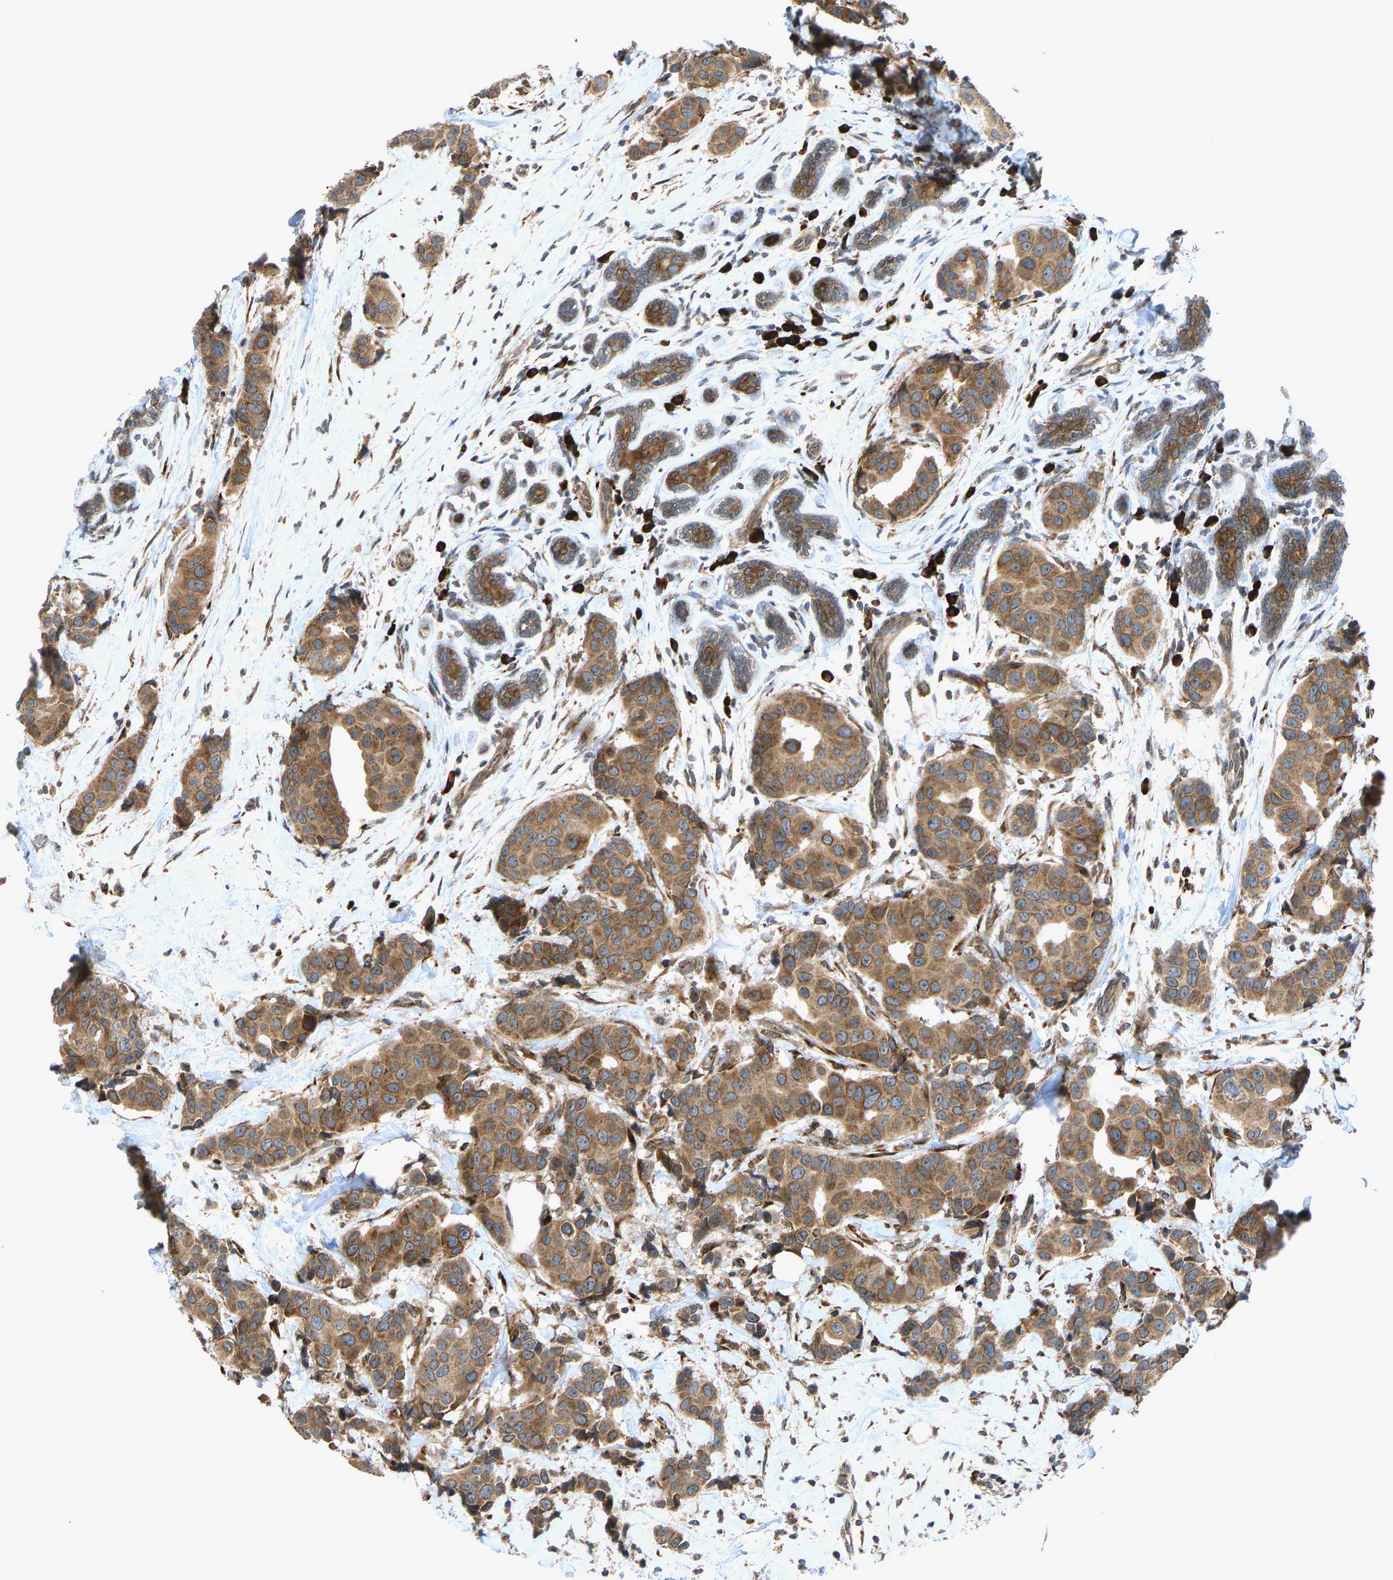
{"staining": {"intensity": "moderate", "quantity": ">75%", "location": "cytoplasmic/membranous"}, "tissue": "breast cancer", "cell_type": "Tumor cells", "image_type": "cancer", "snomed": [{"axis": "morphology", "description": "Normal tissue, NOS"}, {"axis": "morphology", "description": "Duct carcinoma"}, {"axis": "topography", "description": "Breast"}], "caption": "A high-resolution photomicrograph shows immunohistochemistry staining of breast invasive ductal carcinoma, which shows moderate cytoplasmic/membranous expression in about >75% of tumor cells.", "gene": "RPN2", "patient": {"sex": "female", "age": 39}}